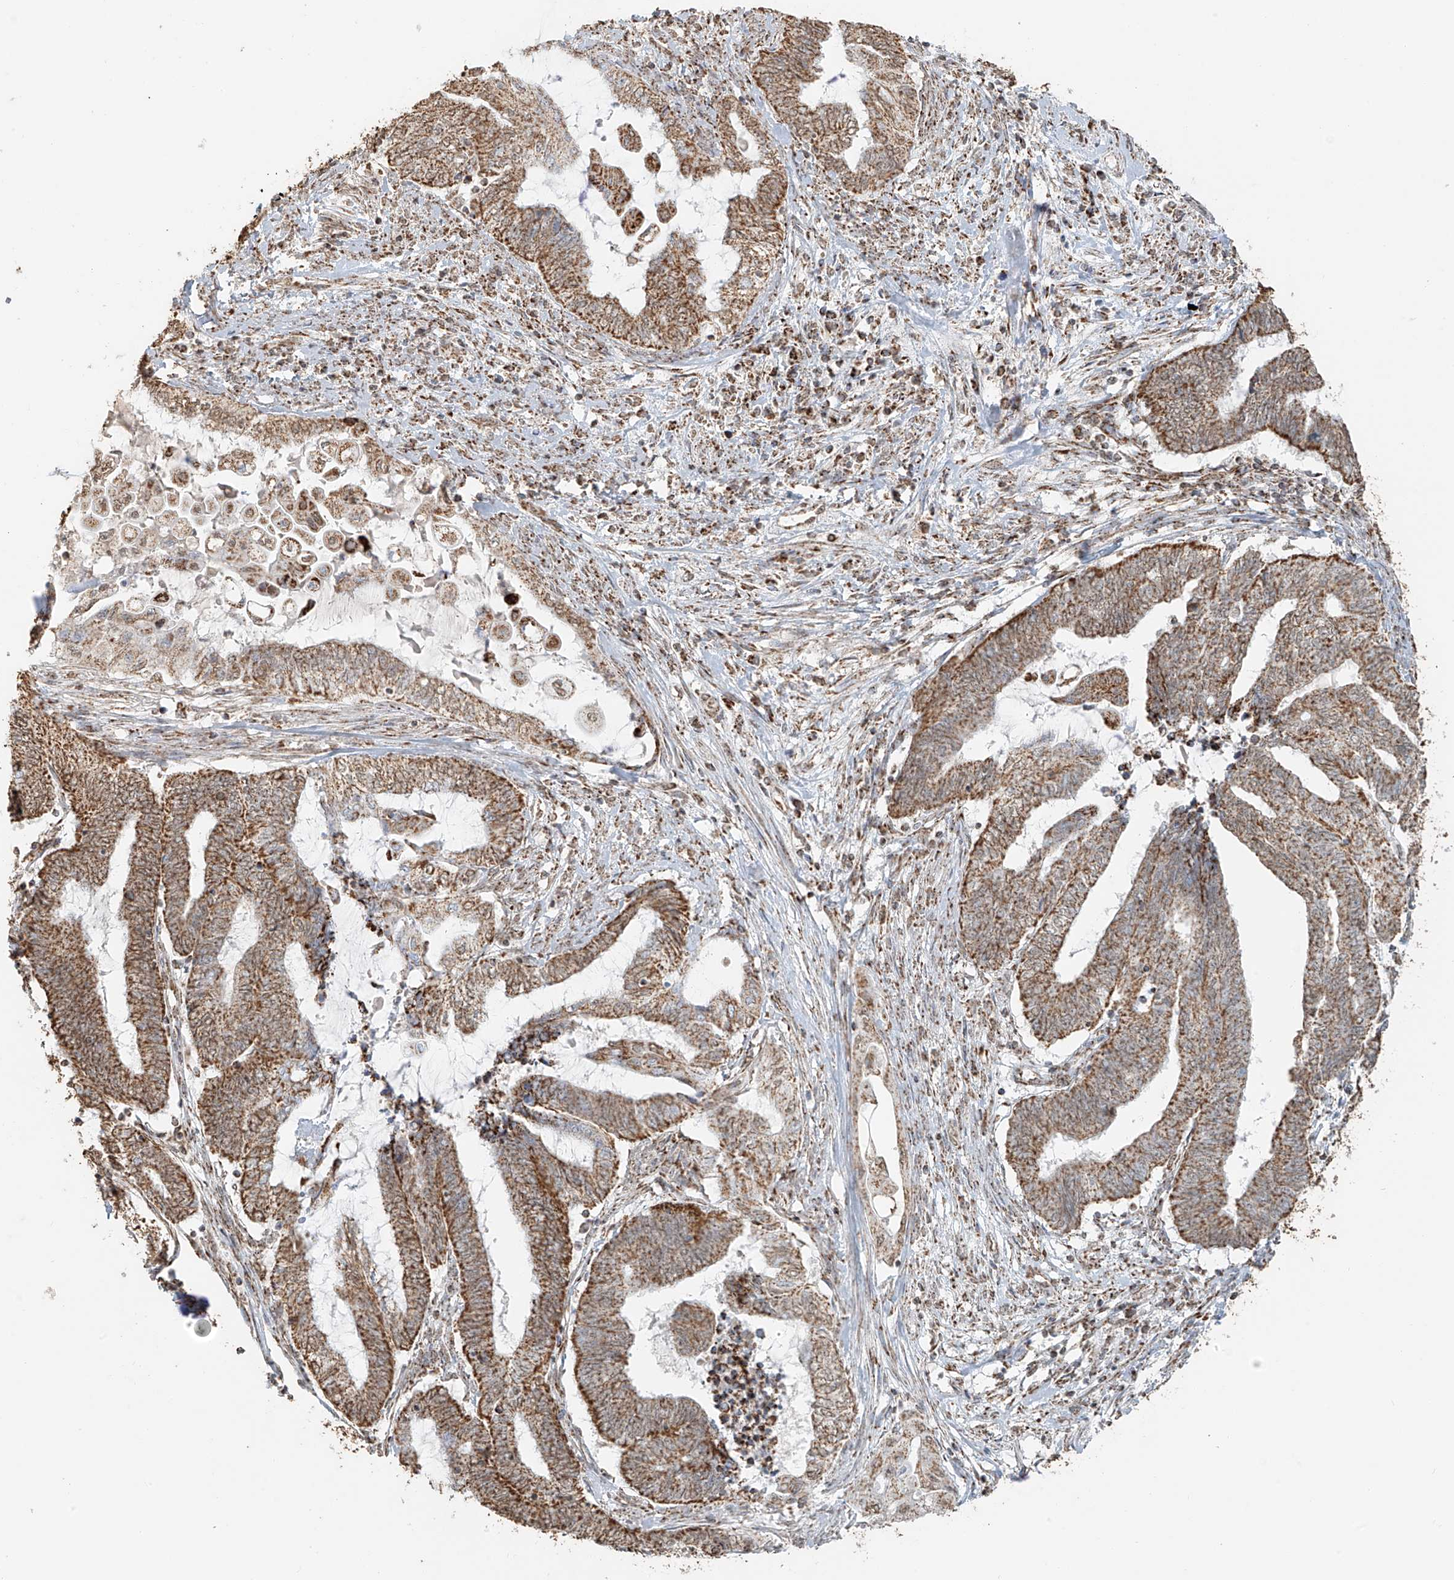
{"staining": {"intensity": "moderate", "quantity": ">75%", "location": "cytoplasmic/membranous"}, "tissue": "endometrial cancer", "cell_type": "Tumor cells", "image_type": "cancer", "snomed": [{"axis": "morphology", "description": "Adenocarcinoma, NOS"}, {"axis": "topography", "description": "Uterus"}, {"axis": "topography", "description": "Endometrium"}], "caption": "Endometrial adenocarcinoma stained with DAB (3,3'-diaminobenzidine) immunohistochemistry (IHC) displays medium levels of moderate cytoplasmic/membranous expression in approximately >75% of tumor cells.", "gene": "MIPEP", "patient": {"sex": "female", "age": 70}}